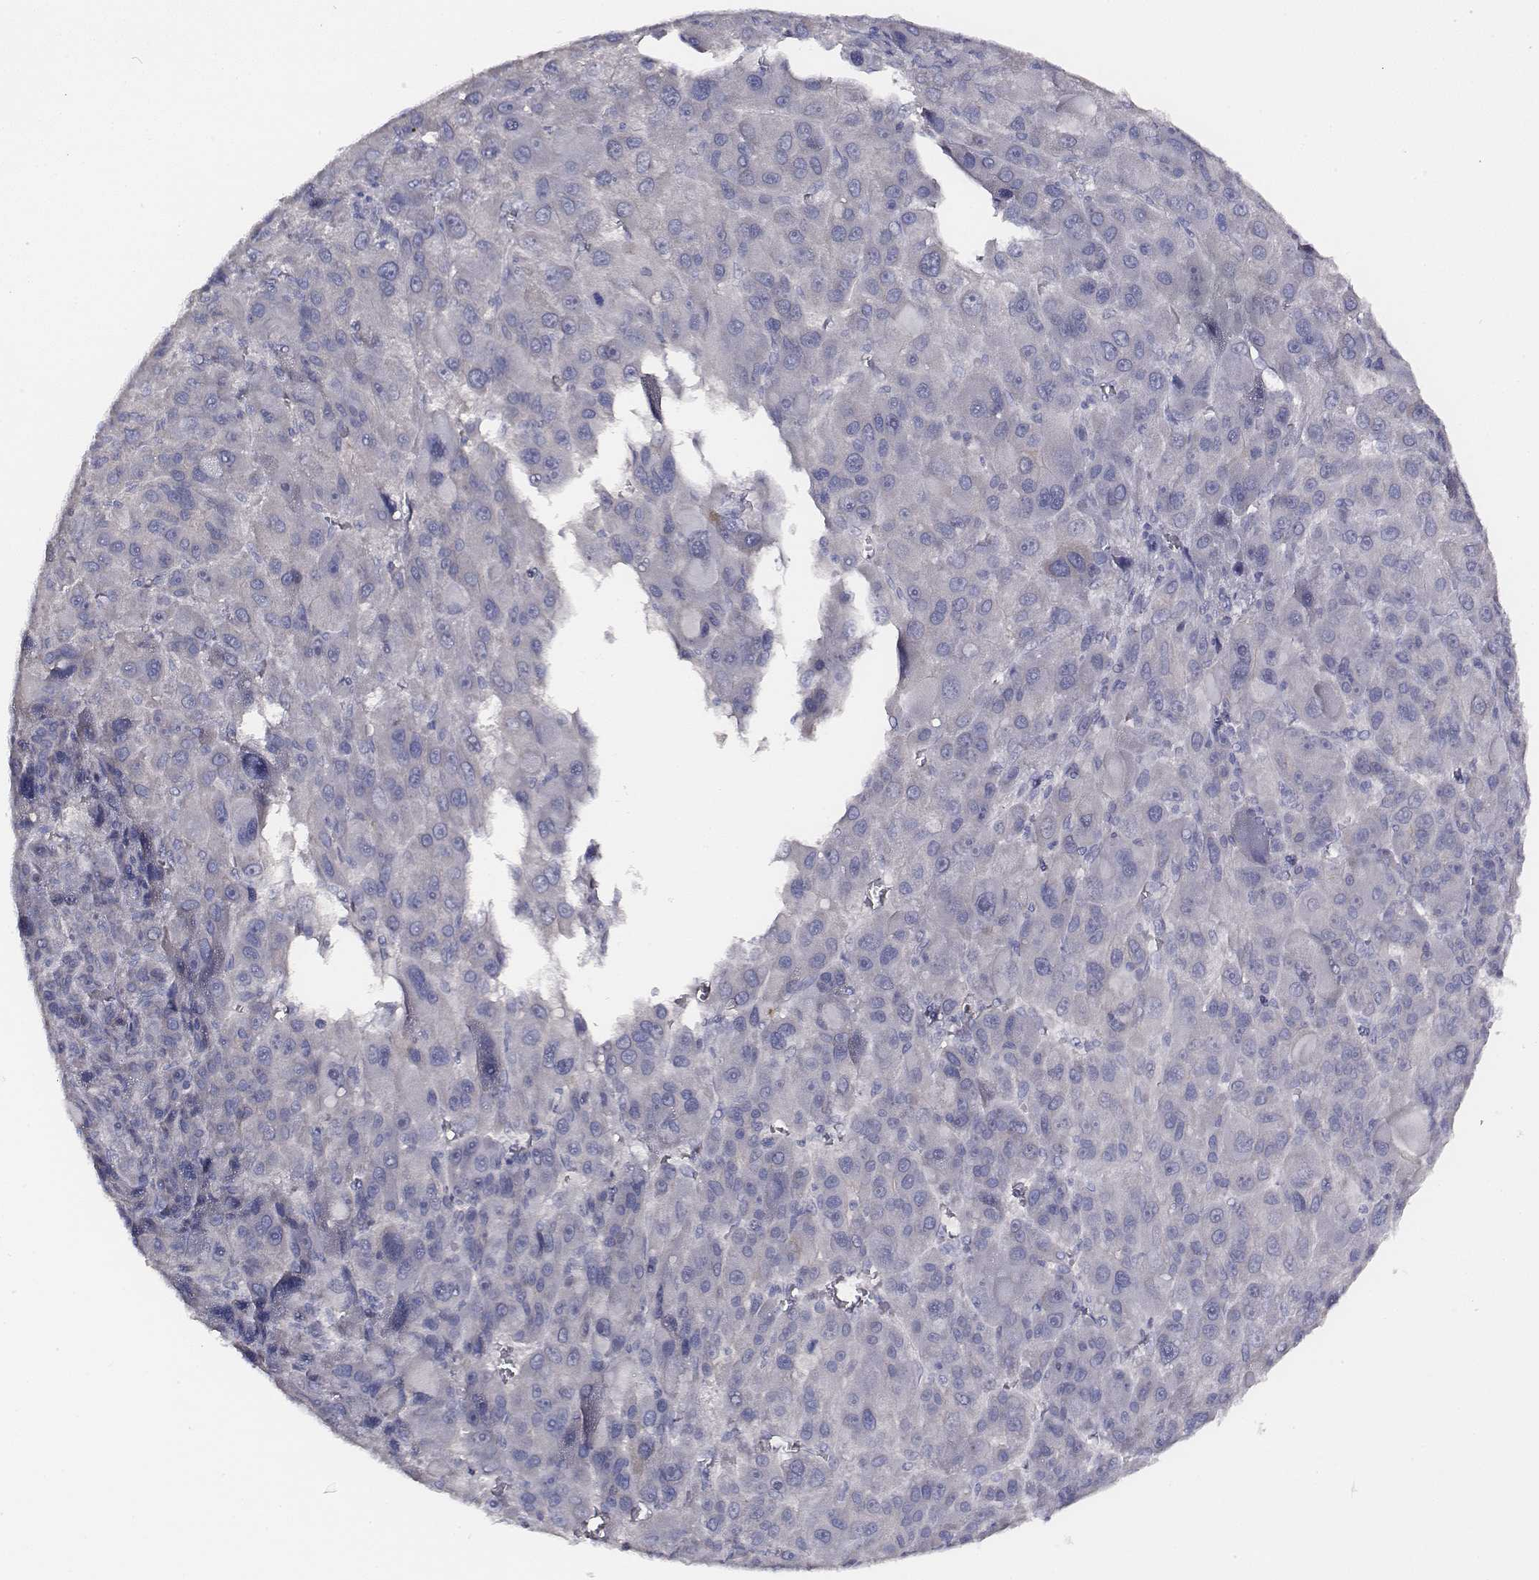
{"staining": {"intensity": "negative", "quantity": "none", "location": "none"}, "tissue": "liver cancer", "cell_type": "Tumor cells", "image_type": "cancer", "snomed": [{"axis": "morphology", "description": "Carcinoma, Hepatocellular, NOS"}, {"axis": "topography", "description": "Liver"}], "caption": "Tumor cells show no significant protein staining in liver cancer.", "gene": "AADAT", "patient": {"sex": "male", "age": 76}}